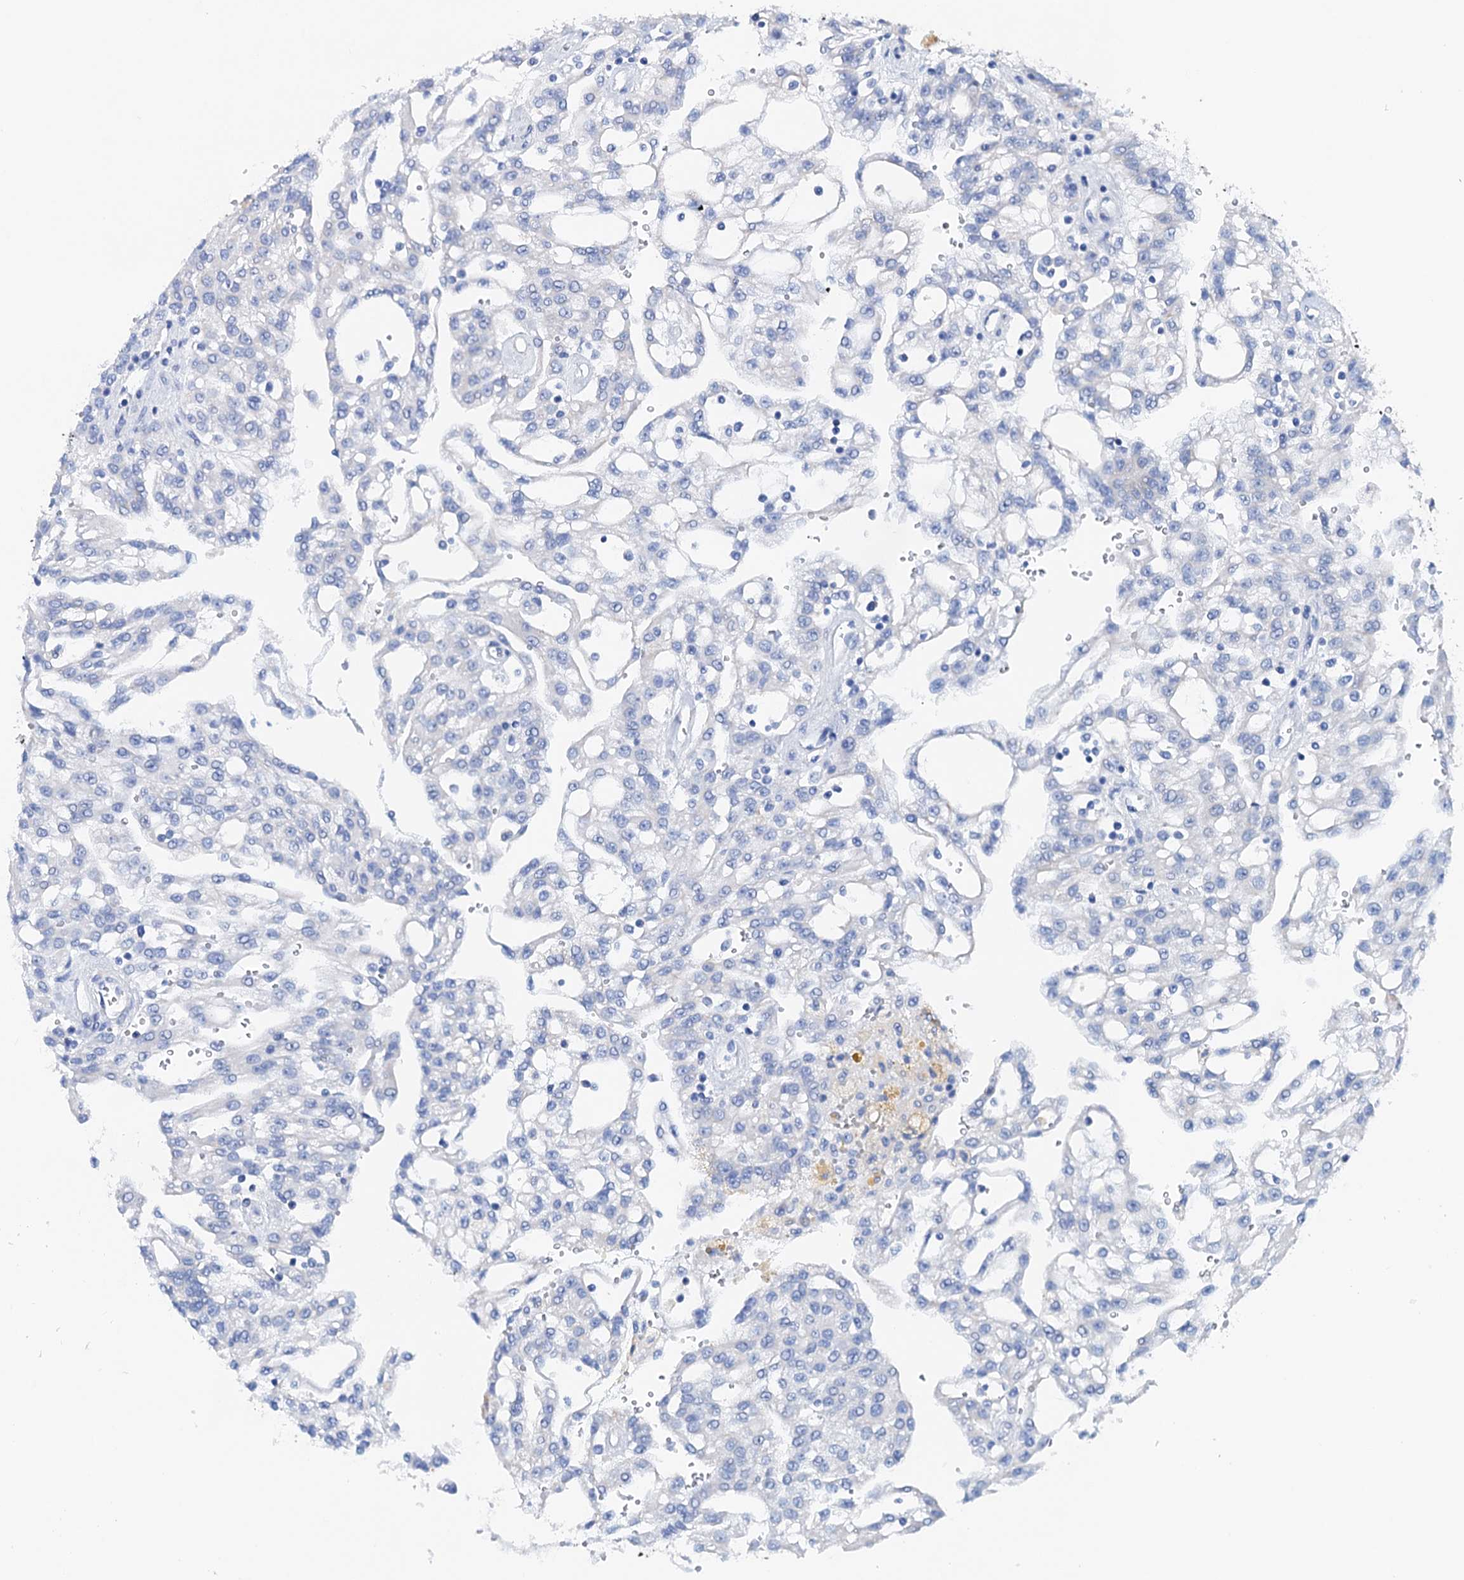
{"staining": {"intensity": "negative", "quantity": "none", "location": "none"}, "tissue": "renal cancer", "cell_type": "Tumor cells", "image_type": "cancer", "snomed": [{"axis": "morphology", "description": "Adenocarcinoma, NOS"}, {"axis": "topography", "description": "Kidney"}], "caption": "Immunohistochemistry micrograph of renal cancer (adenocarcinoma) stained for a protein (brown), which shows no staining in tumor cells.", "gene": "NLRP10", "patient": {"sex": "male", "age": 63}}